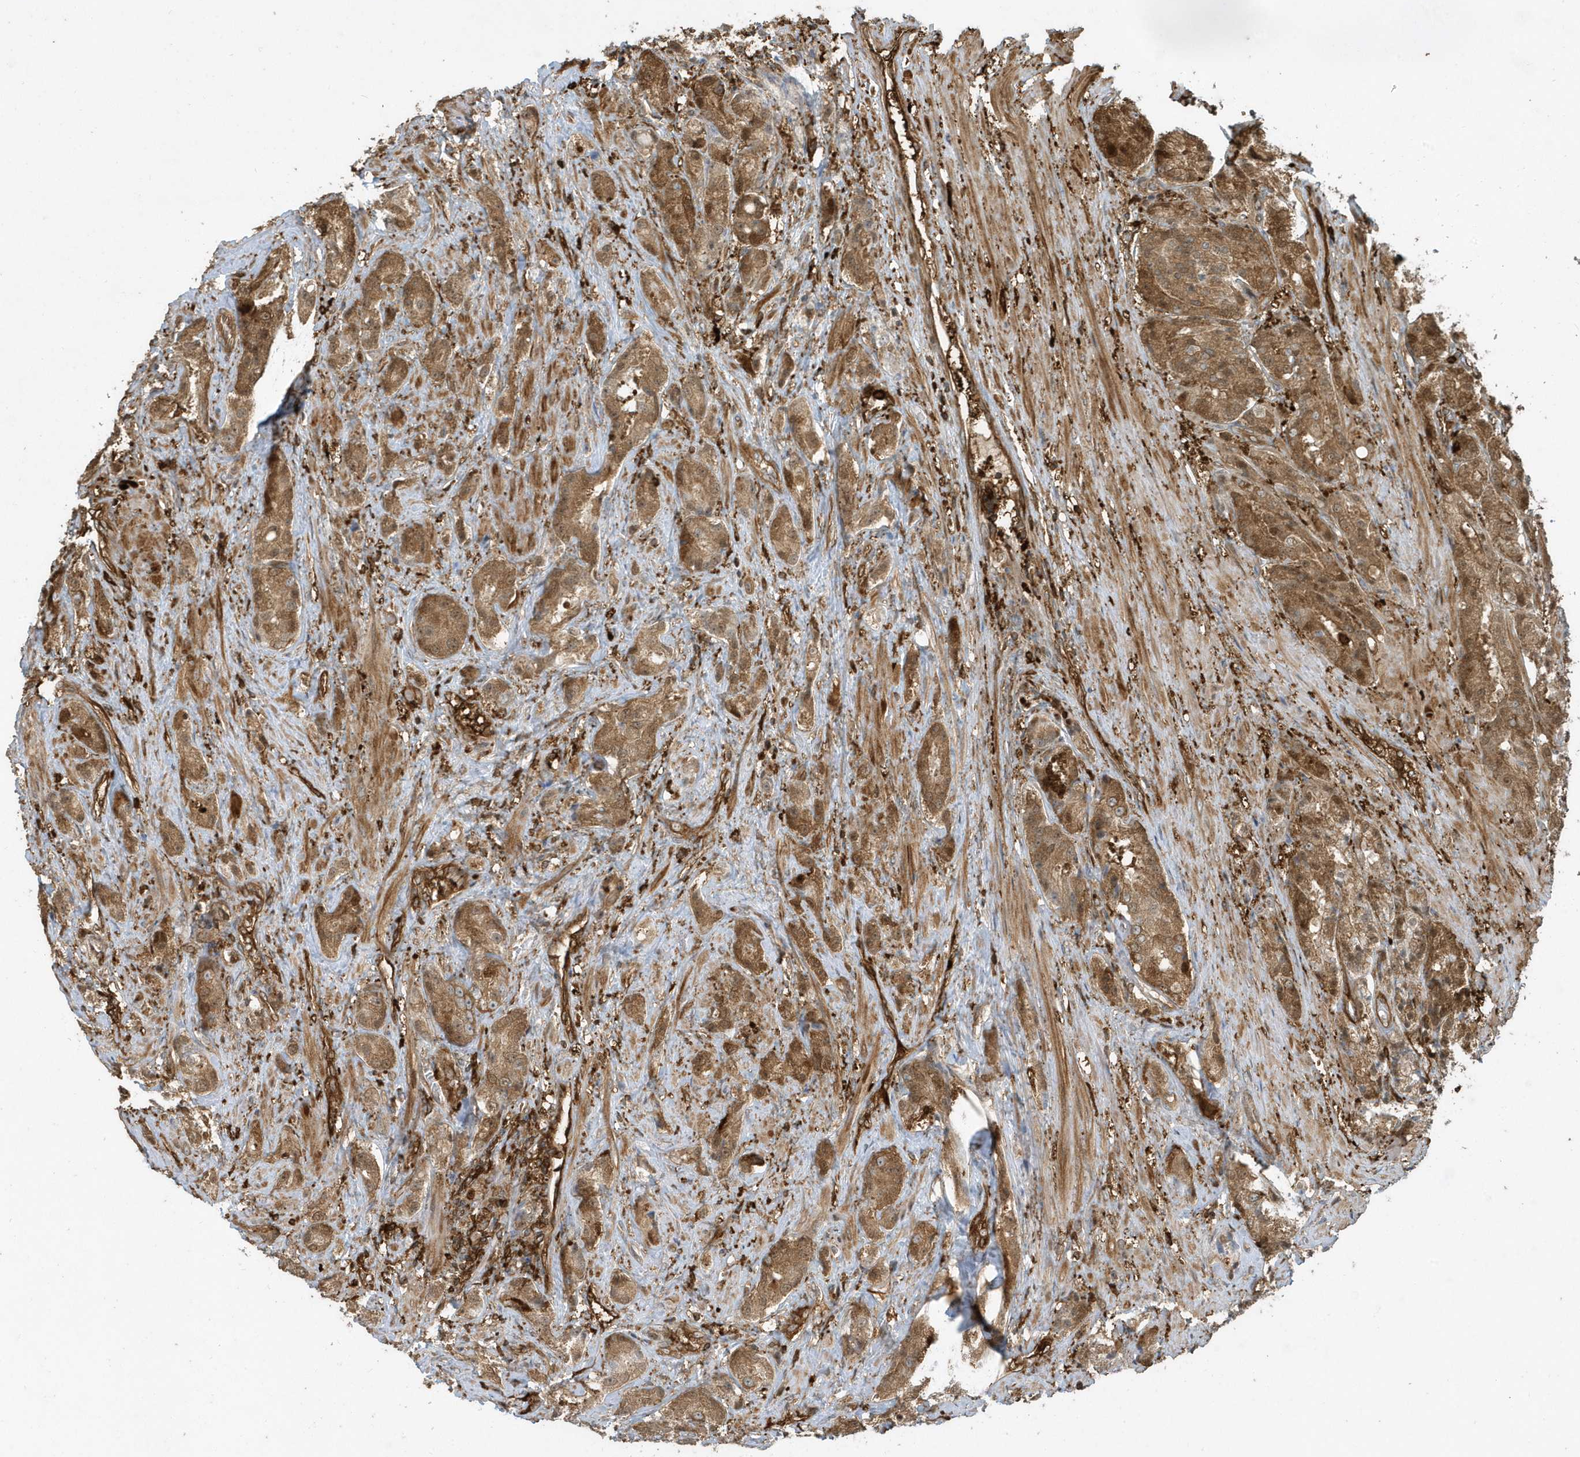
{"staining": {"intensity": "moderate", "quantity": ">75%", "location": "cytoplasmic/membranous"}, "tissue": "prostate cancer", "cell_type": "Tumor cells", "image_type": "cancer", "snomed": [{"axis": "morphology", "description": "Adenocarcinoma, High grade"}, {"axis": "topography", "description": "Prostate"}], "caption": "Prostate adenocarcinoma (high-grade) was stained to show a protein in brown. There is medium levels of moderate cytoplasmic/membranous staining in about >75% of tumor cells.", "gene": "CLCN6", "patient": {"sex": "male", "age": 60}}